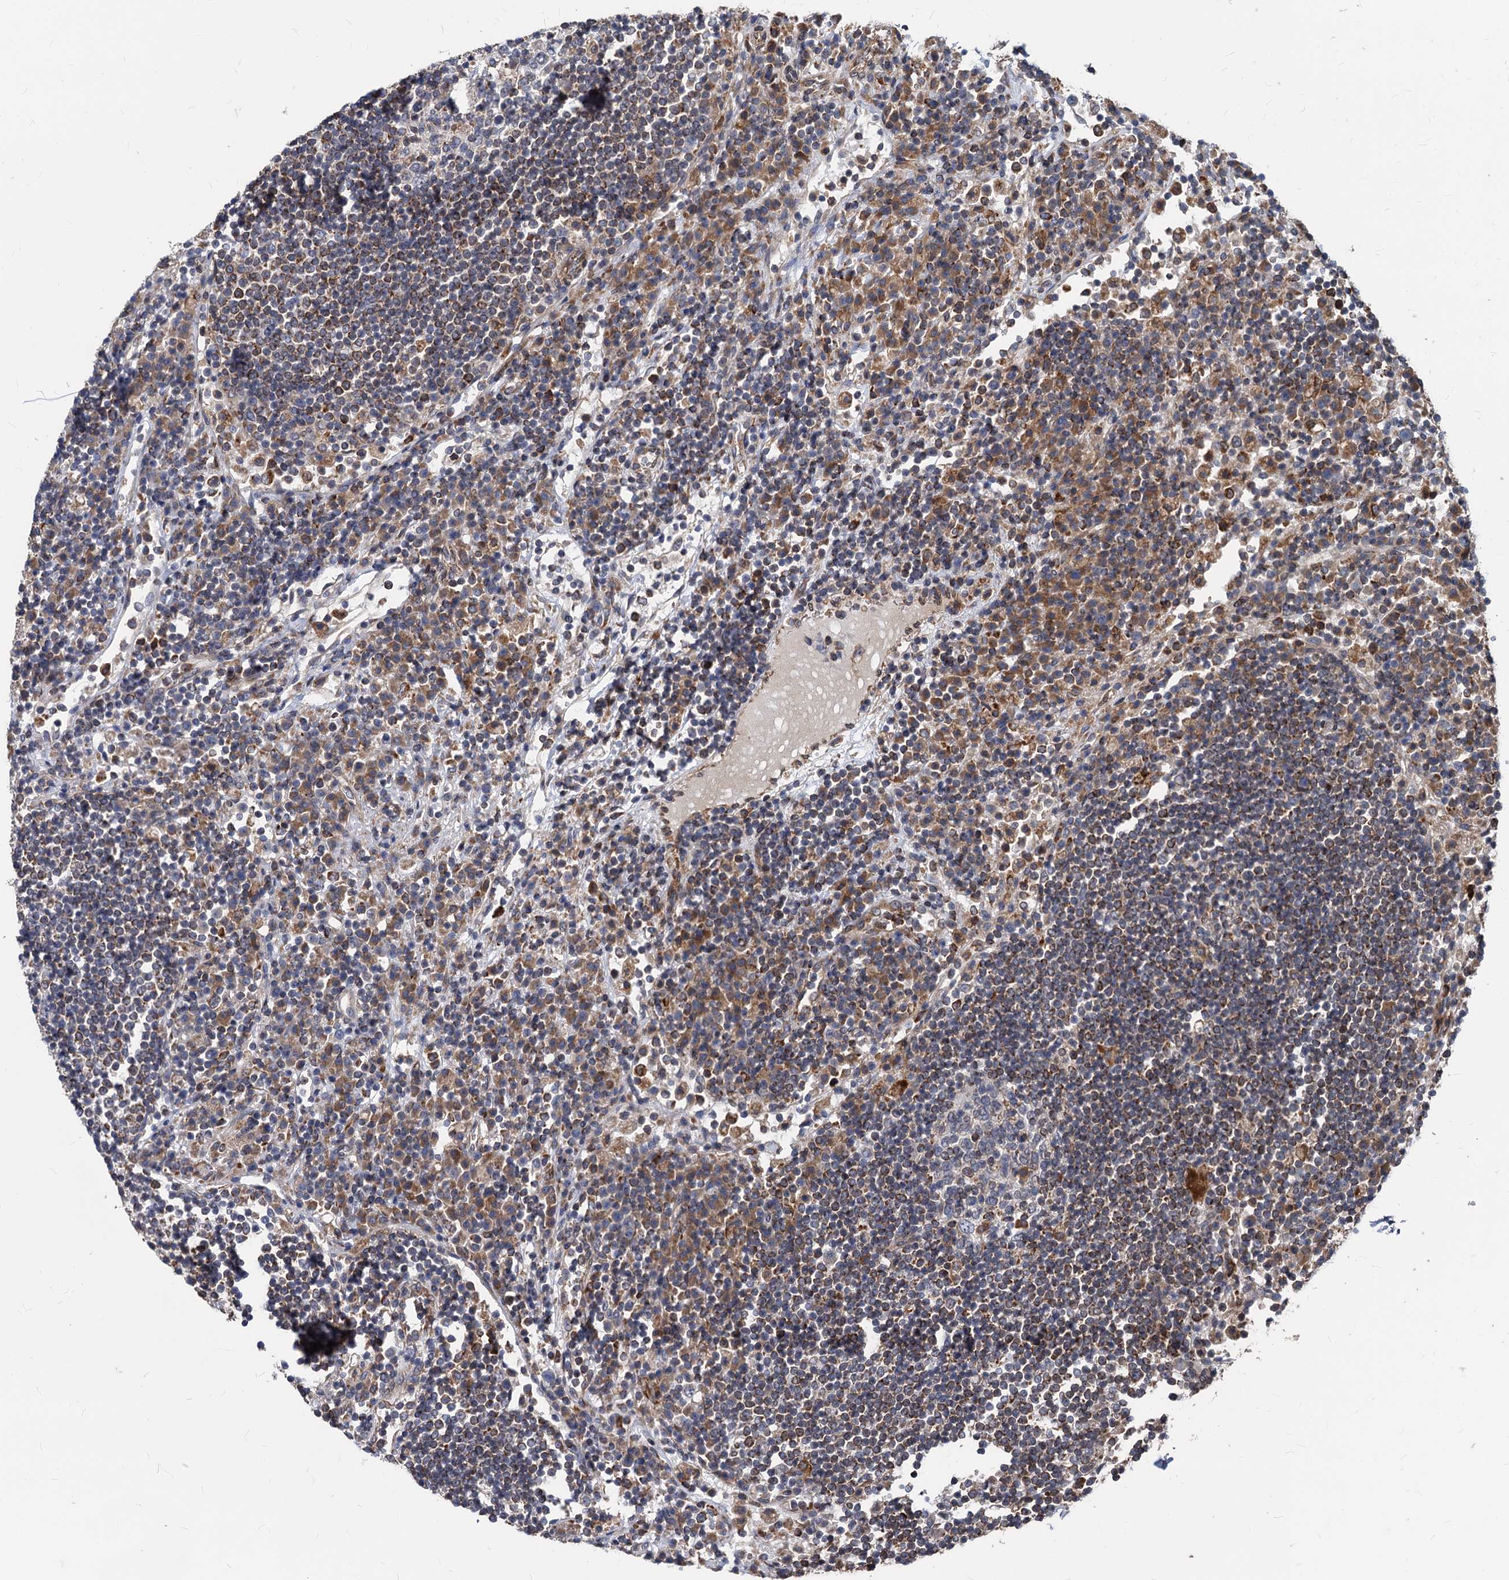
{"staining": {"intensity": "moderate", "quantity": "<25%", "location": "cytoplasmic/membranous"}, "tissue": "lymph node", "cell_type": "Germinal center cells", "image_type": "normal", "snomed": [{"axis": "morphology", "description": "Normal tissue, NOS"}, {"axis": "topography", "description": "Lymph node"}], "caption": "This image demonstrates normal lymph node stained with IHC to label a protein in brown. The cytoplasmic/membranous of germinal center cells show moderate positivity for the protein. Nuclei are counter-stained blue.", "gene": "STIM1", "patient": {"sex": "female", "age": 53}}